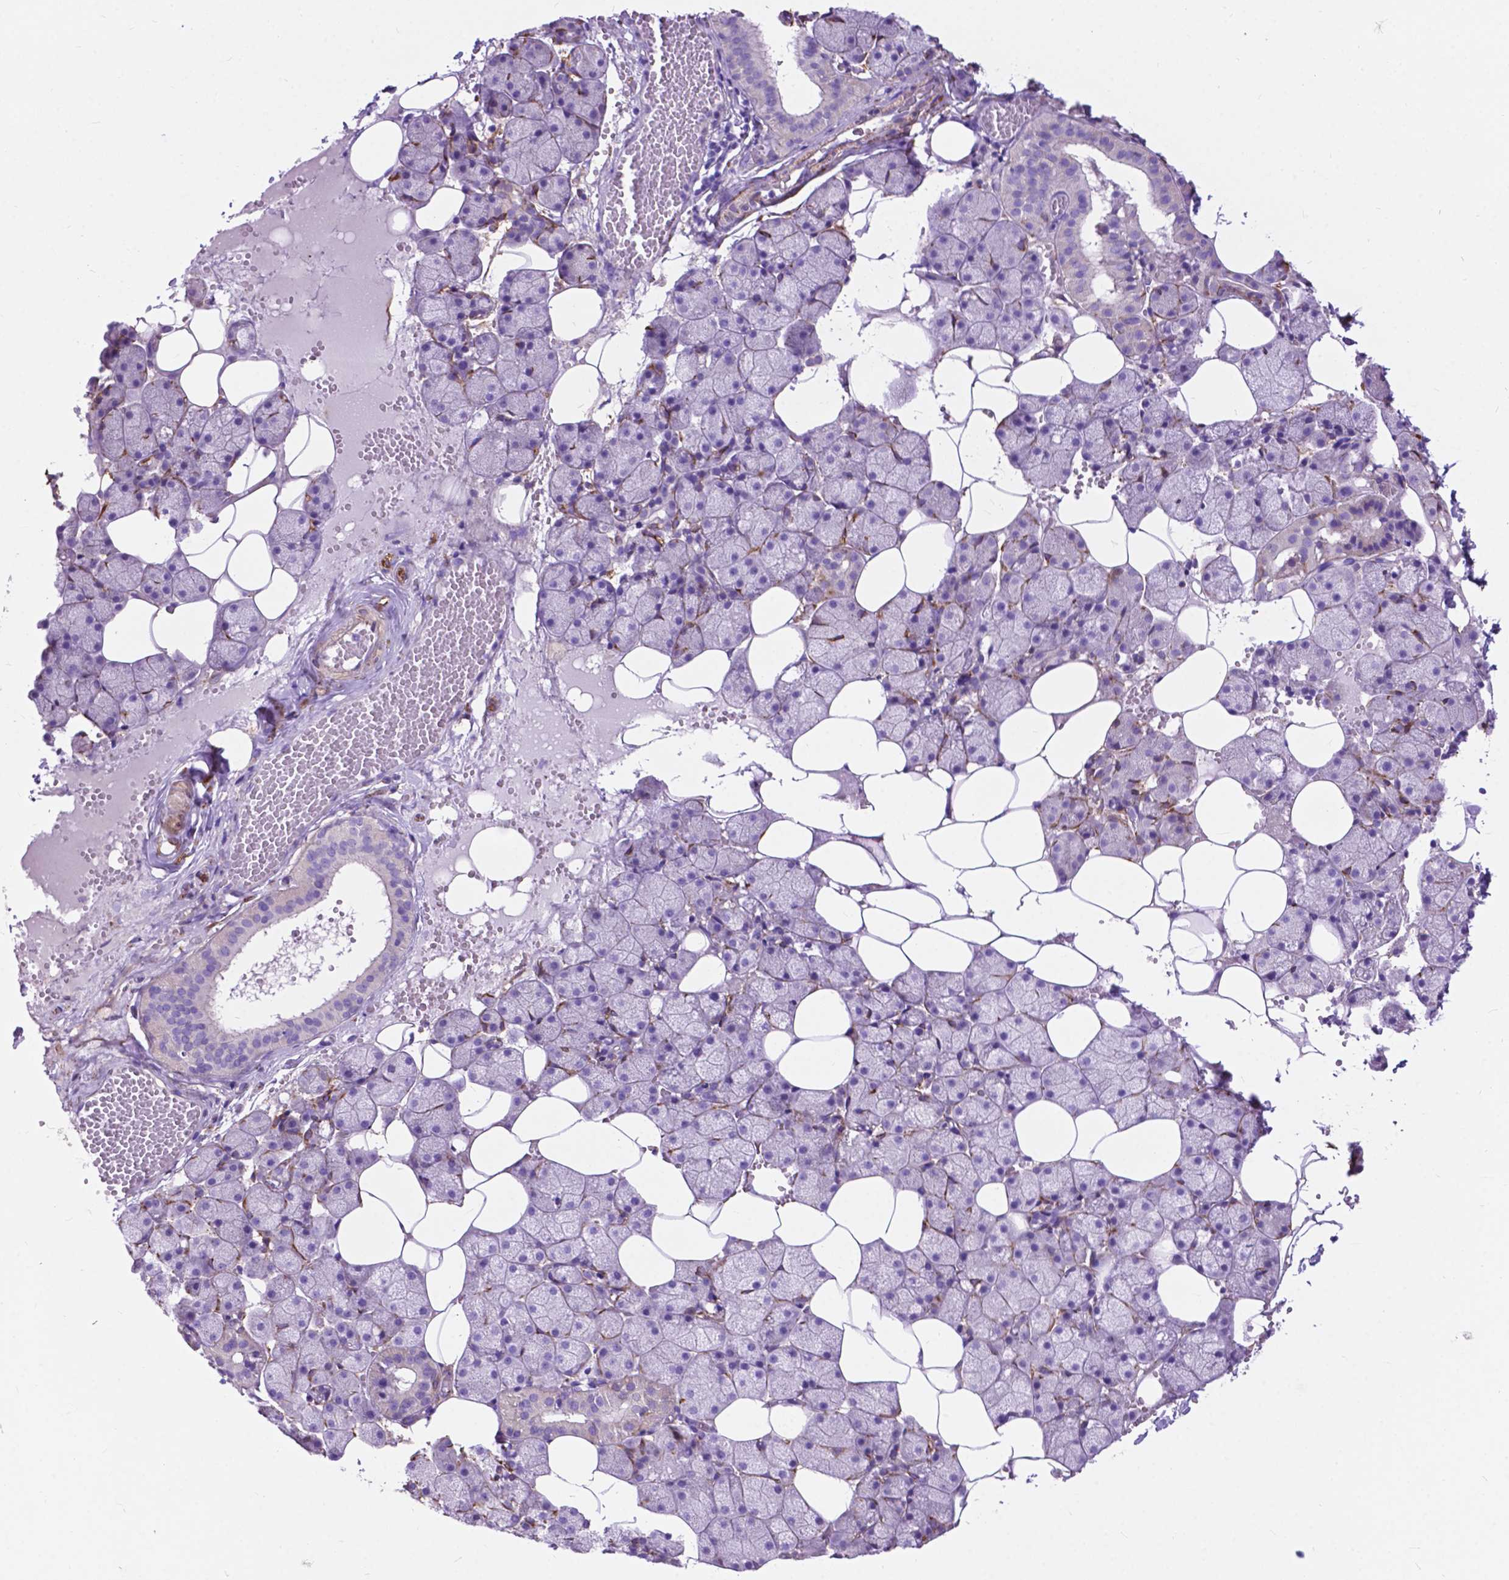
{"staining": {"intensity": "negative", "quantity": "none", "location": "none"}, "tissue": "salivary gland", "cell_type": "Glandular cells", "image_type": "normal", "snomed": [{"axis": "morphology", "description": "Normal tissue, NOS"}, {"axis": "topography", "description": "Salivary gland"}], "caption": "Benign salivary gland was stained to show a protein in brown. There is no significant positivity in glandular cells. The staining is performed using DAB brown chromogen with nuclei counter-stained in using hematoxylin.", "gene": "PCDHA12", "patient": {"sex": "male", "age": 38}}